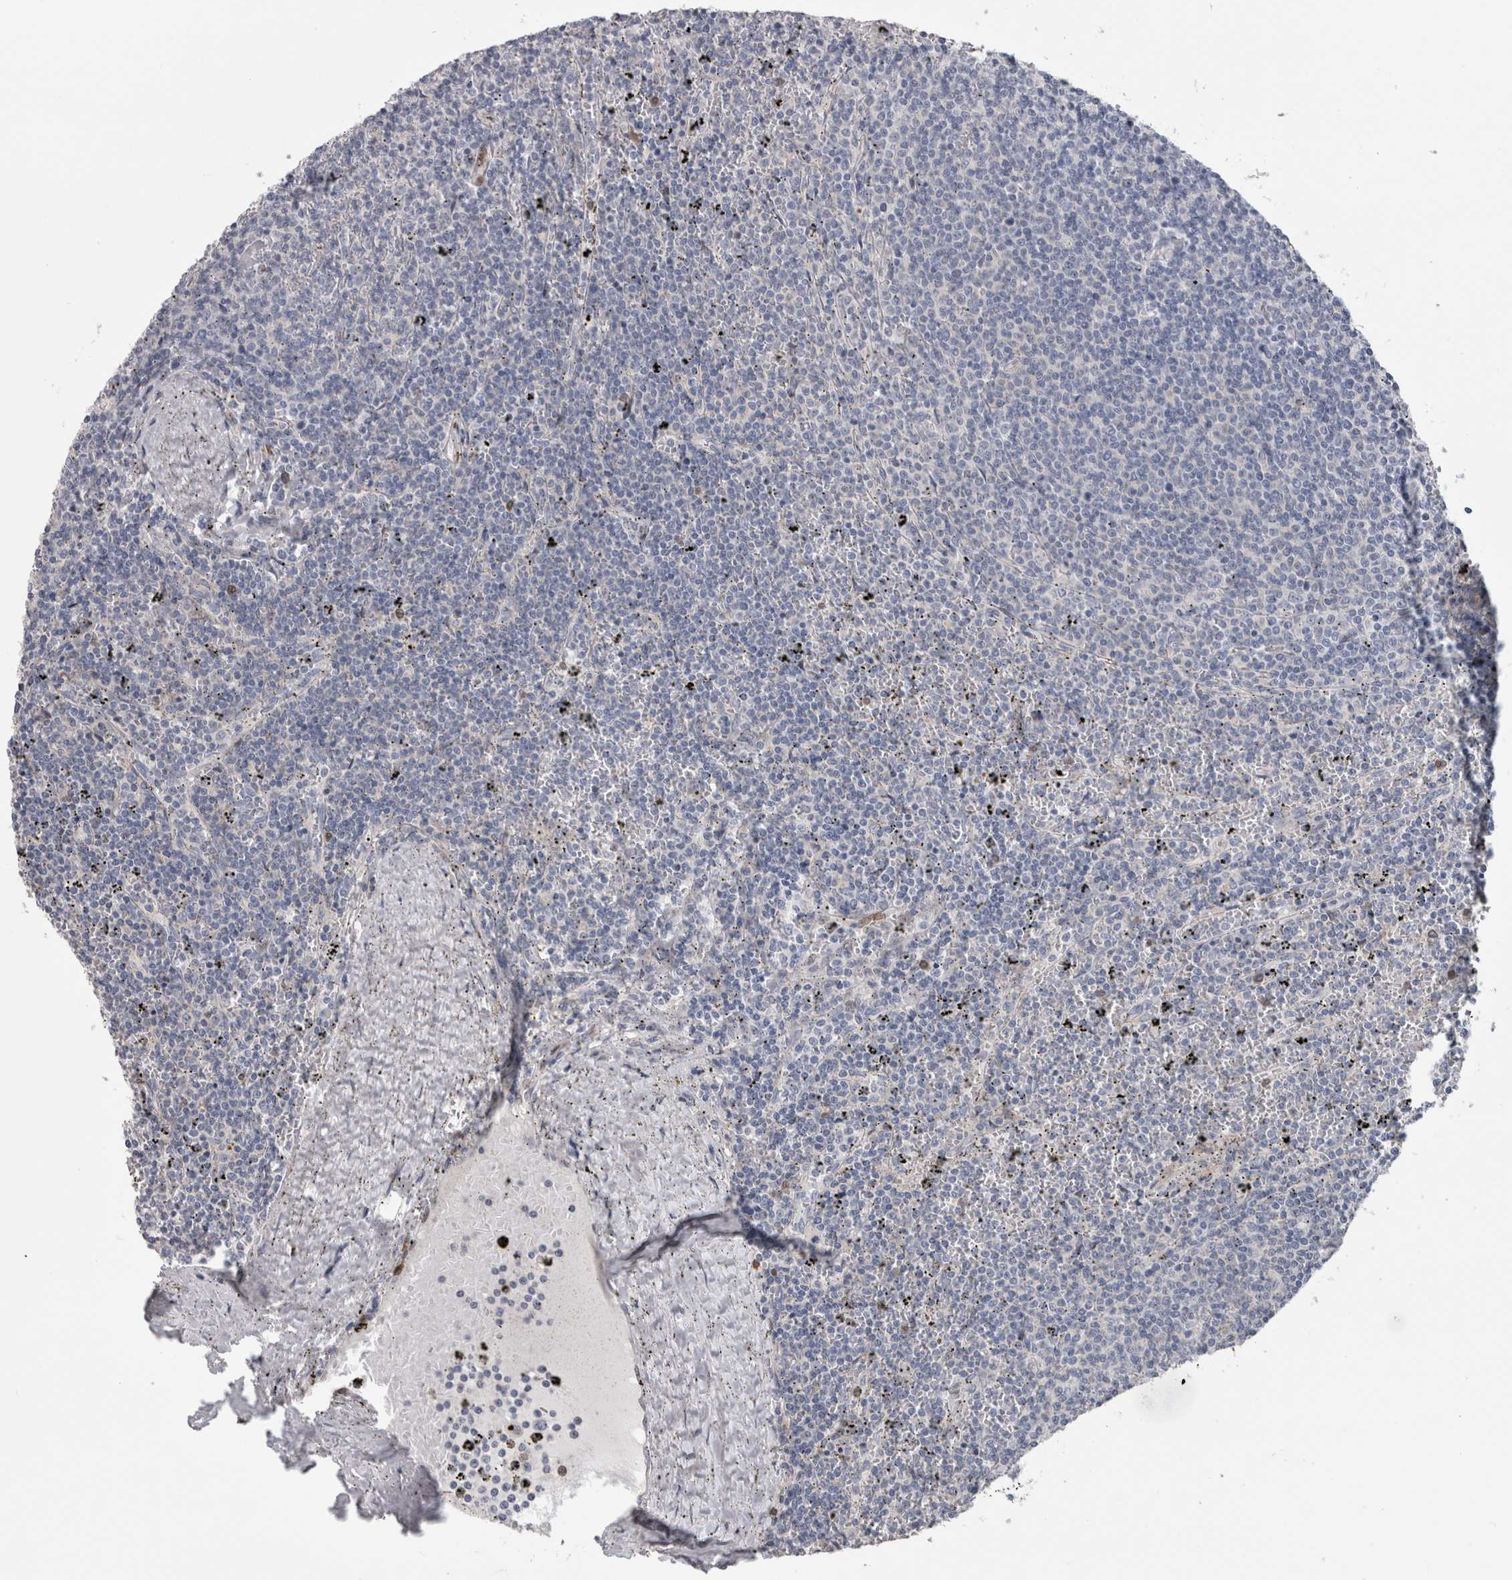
{"staining": {"intensity": "negative", "quantity": "none", "location": "none"}, "tissue": "lymphoma", "cell_type": "Tumor cells", "image_type": "cancer", "snomed": [{"axis": "morphology", "description": "Malignant lymphoma, non-Hodgkin's type, Low grade"}, {"axis": "topography", "description": "Spleen"}], "caption": "This is a image of IHC staining of lymphoma, which shows no expression in tumor cells. Nuclei are stained in blue.", "gene": "IL33", "patient": {"sex": "female", "age": 50}}